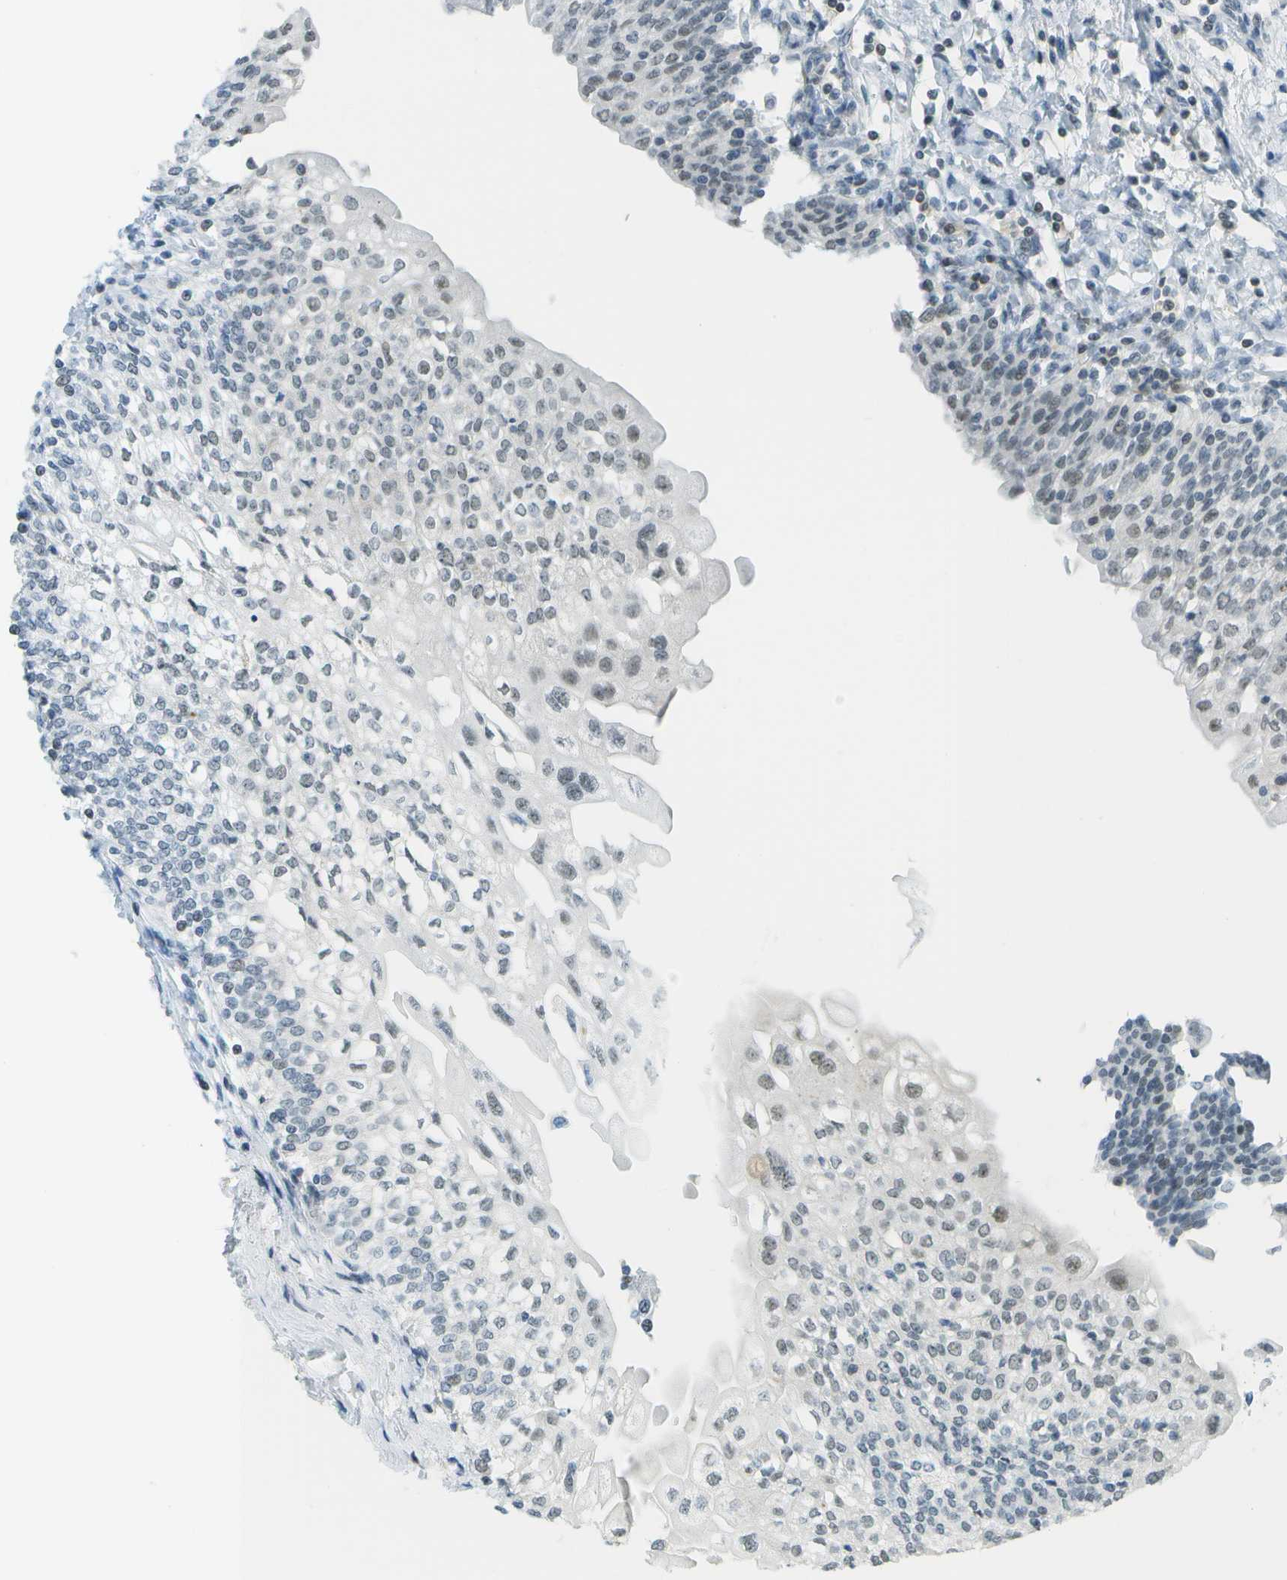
{"staining": {"intensity": "moderate", "quantity": "25%-75%", "location": "nuclear"}, "tissue": "urinary bladder", "cell_type": "Urothelial cells", "image_type": "normal", "snomed": [{"axis": "morphology", "description": "Normal tissue, NOS"}, {"axis": "topography", "description": "Urinary bladder"}], "caption": "Protein staining of benign urinary bladder reveals moderate nuclear positivity in about 25%-75% of urothelial cells. The staining is performed using DAB brown chromogen to label protein expression. The nuclei are counter-stained blue using hematoxylin.", "gene": "NEK11", "patient": {"sex": "male", "age": 55}}